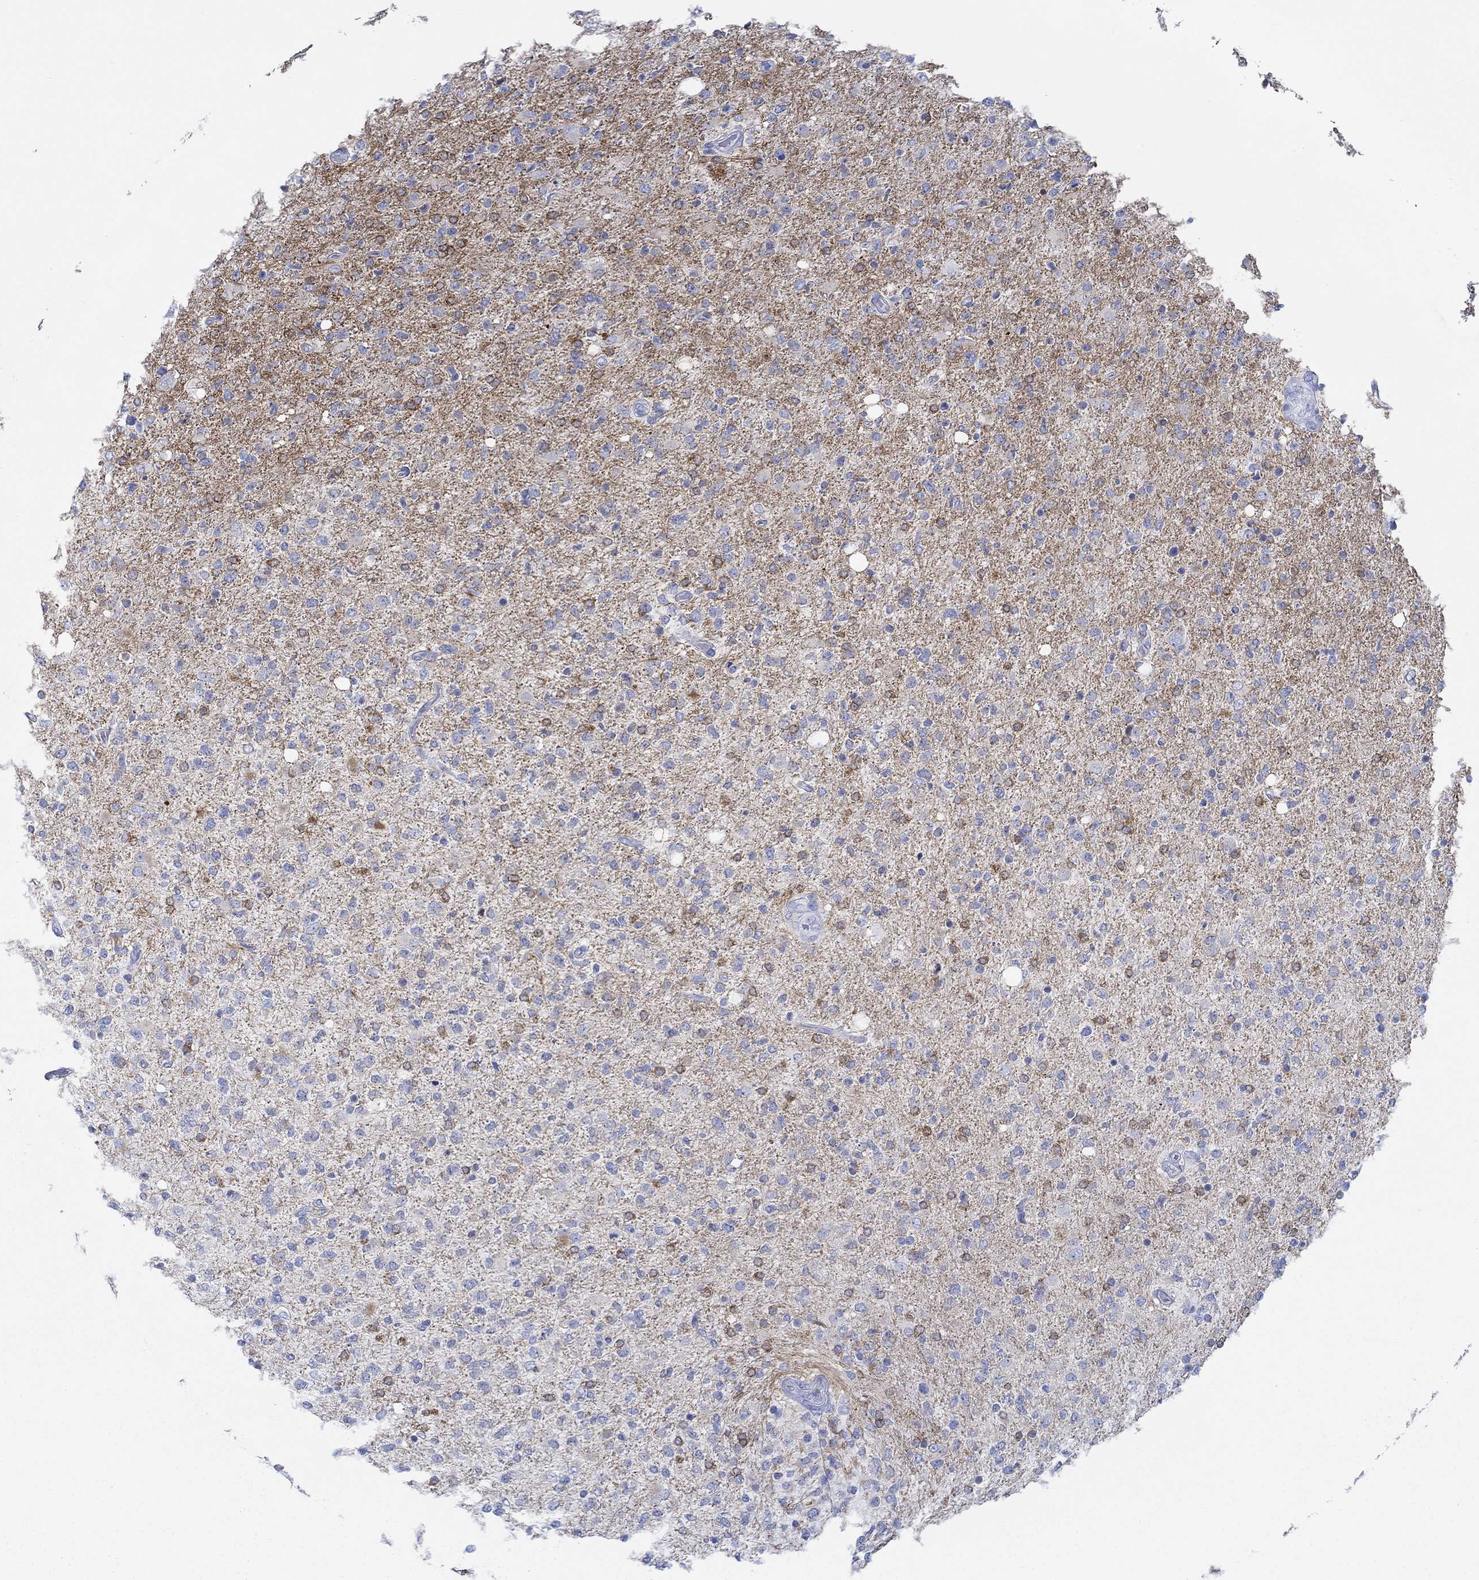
{"staining": {"intensity": "strong", "quantity": "<25%", "location": "cytoplasmic/membranous"}, "tissue": "glioma", "cell_type": "Tumor cells", "image_type": "cancer", "snomed": [{"axis": "morphology", "description": "Glioma, malignant, High grade"}, {"axis": "topography", "description": "Cerebral cortex"}], "caption": "Protein staining reveals strong cytoplasmic/membranous positivity in about <25% of tumor cells in glioma. Using DAB (3,3'-diaminobenzidine) (brown) and hematoxylin (blue) stains, captured at high magnification using brightfield microscopy.", "gene": "IGFBP6", "patient": {"sex": "male", "age": 70}}